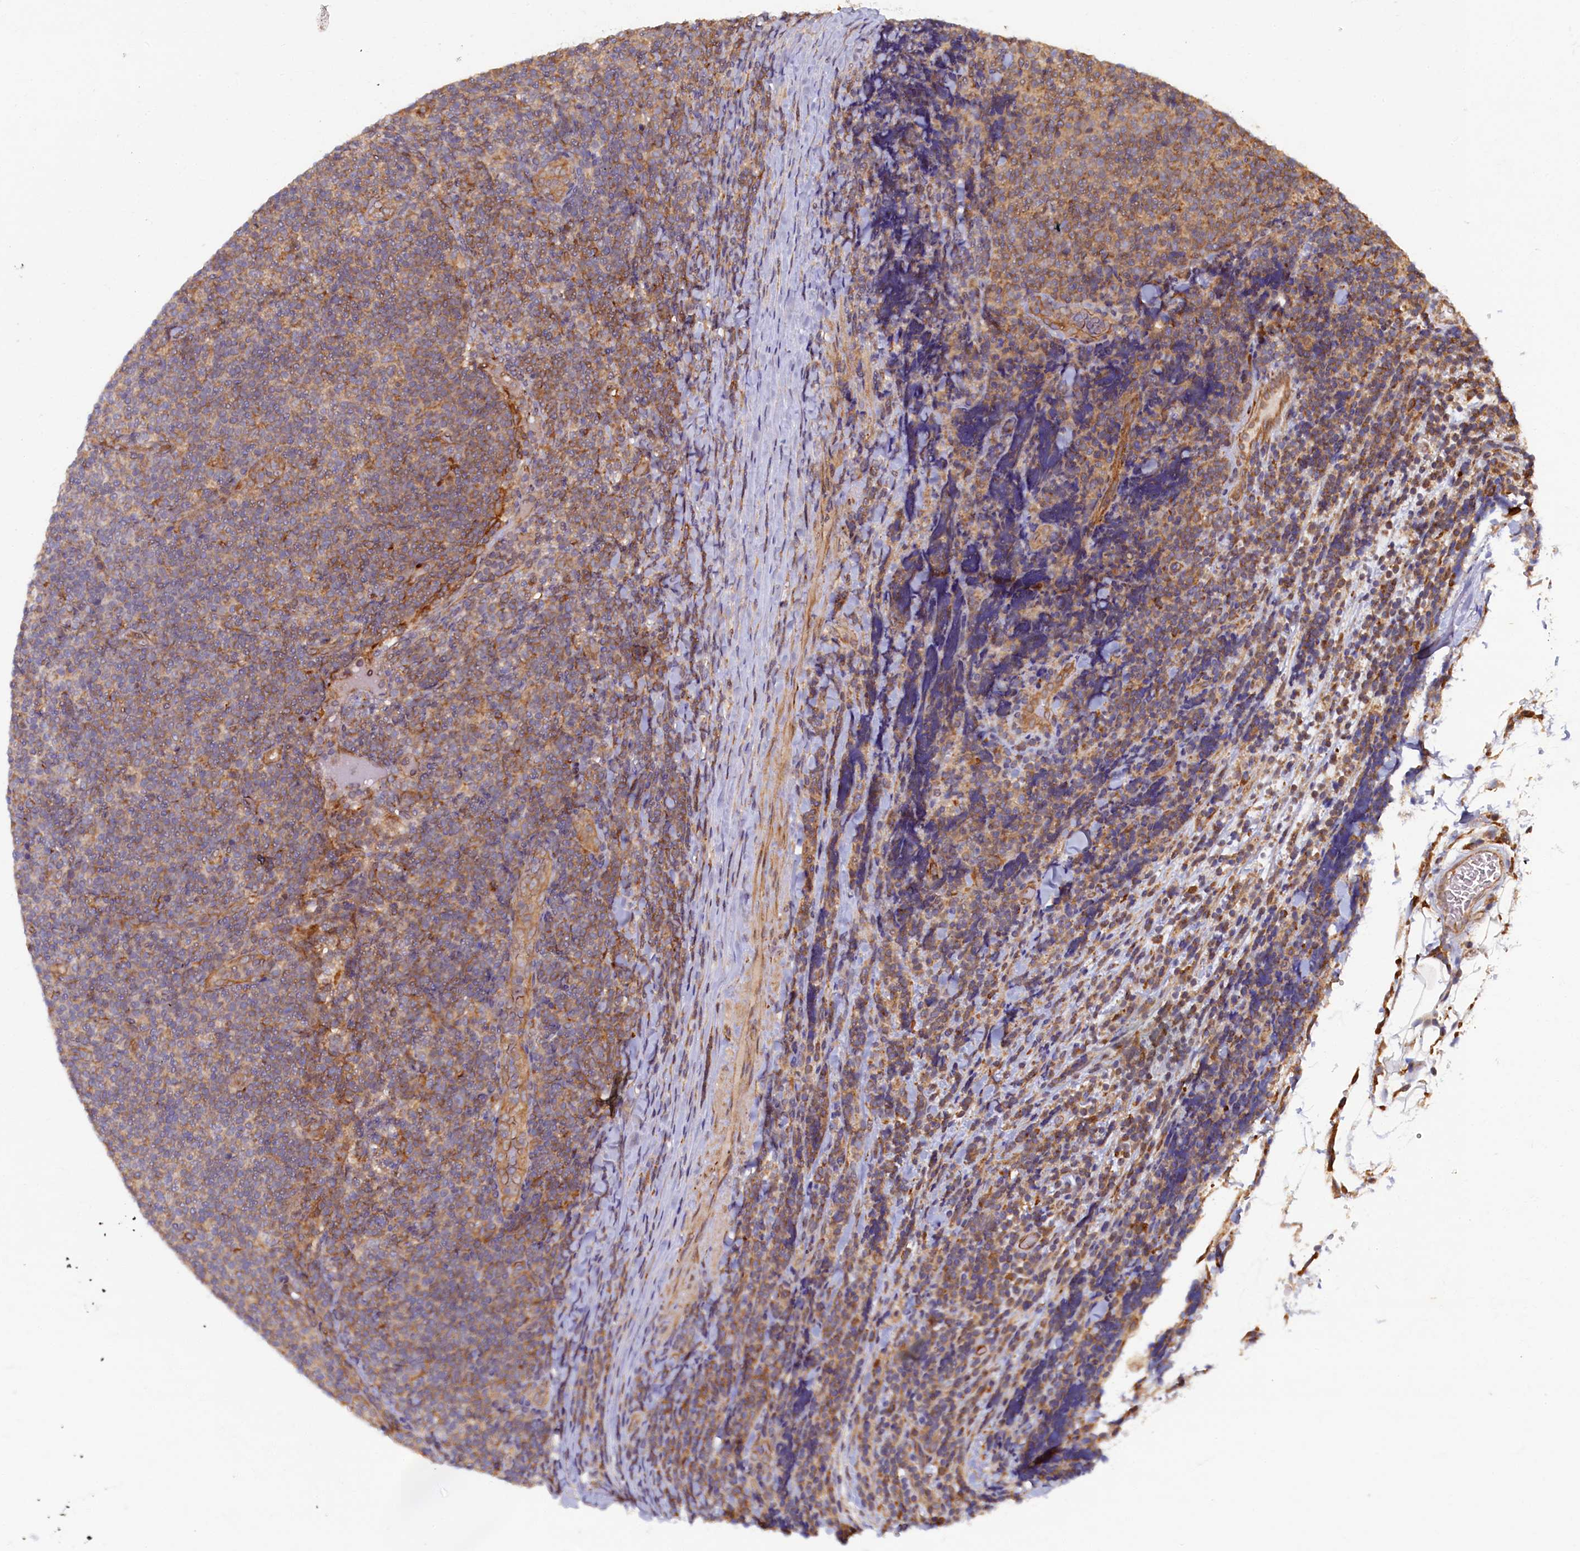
{"staining": {"intensity": "weak", "quantity": "25%-75%", "location": "cytoplasmic/membranous"}, "tissue": "lymphoma", "cell_type": "Tumor cells", "image_type": "cancer", "snomed": [{"axis": "morphology", "description": "Malignant lymphoma, non-Hodgkin's type, Low grade"}, {"axis": "topography", "description": "Lymph node"}], "caption": "Immunohistochemistry (IHC) histopathology image of neoplastic tissue: human lymphoma stained using immunohistochemistry (IHC) displays low levels of weak protein expression localized specifically in the cytoplasmic/membranous of tumor cells, appearing as a cytoplasmic/membranous brown color.", "gene": "STX12", "patient": {"sex": "male", "age": 66}}